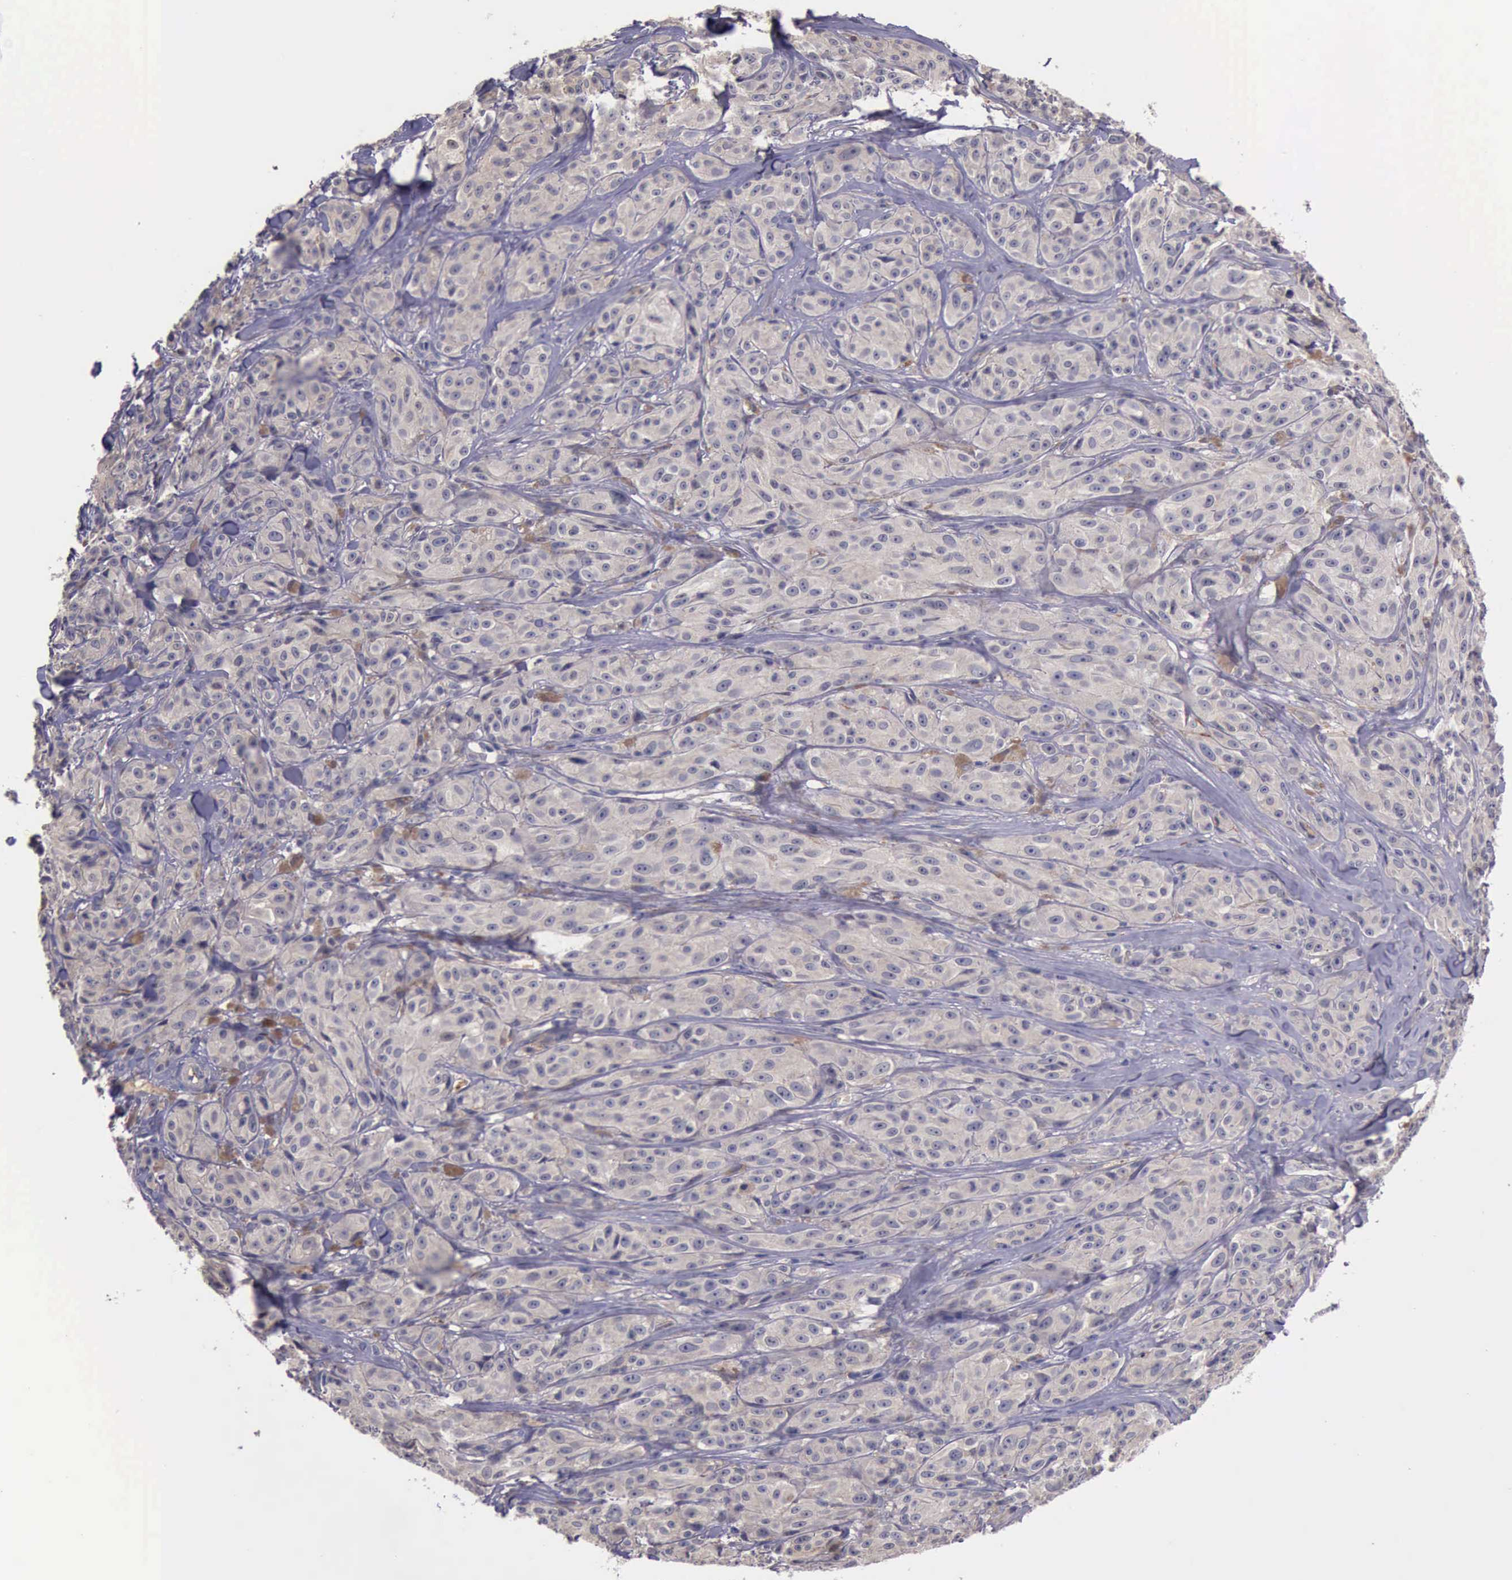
{"staining": {"intensity": "negative", "quantity": "none", "location": "none"}, "tissue": "melanoma", "cell_type": "Tumor cells", "image_type": "cancer", "snomed": [{"axis": "morphology", "description": "Malignant melanoma, NOS"}, {"axis": "topography", "description": "Skin"}], "caption": "A high-resolution micrograph shows immunohistochemistry (IHC) staining of melanoma, which reveals no significant staining in tumor cells.", "gene": "RAB39B", "patient": {"sex": "male", "age": 56}}